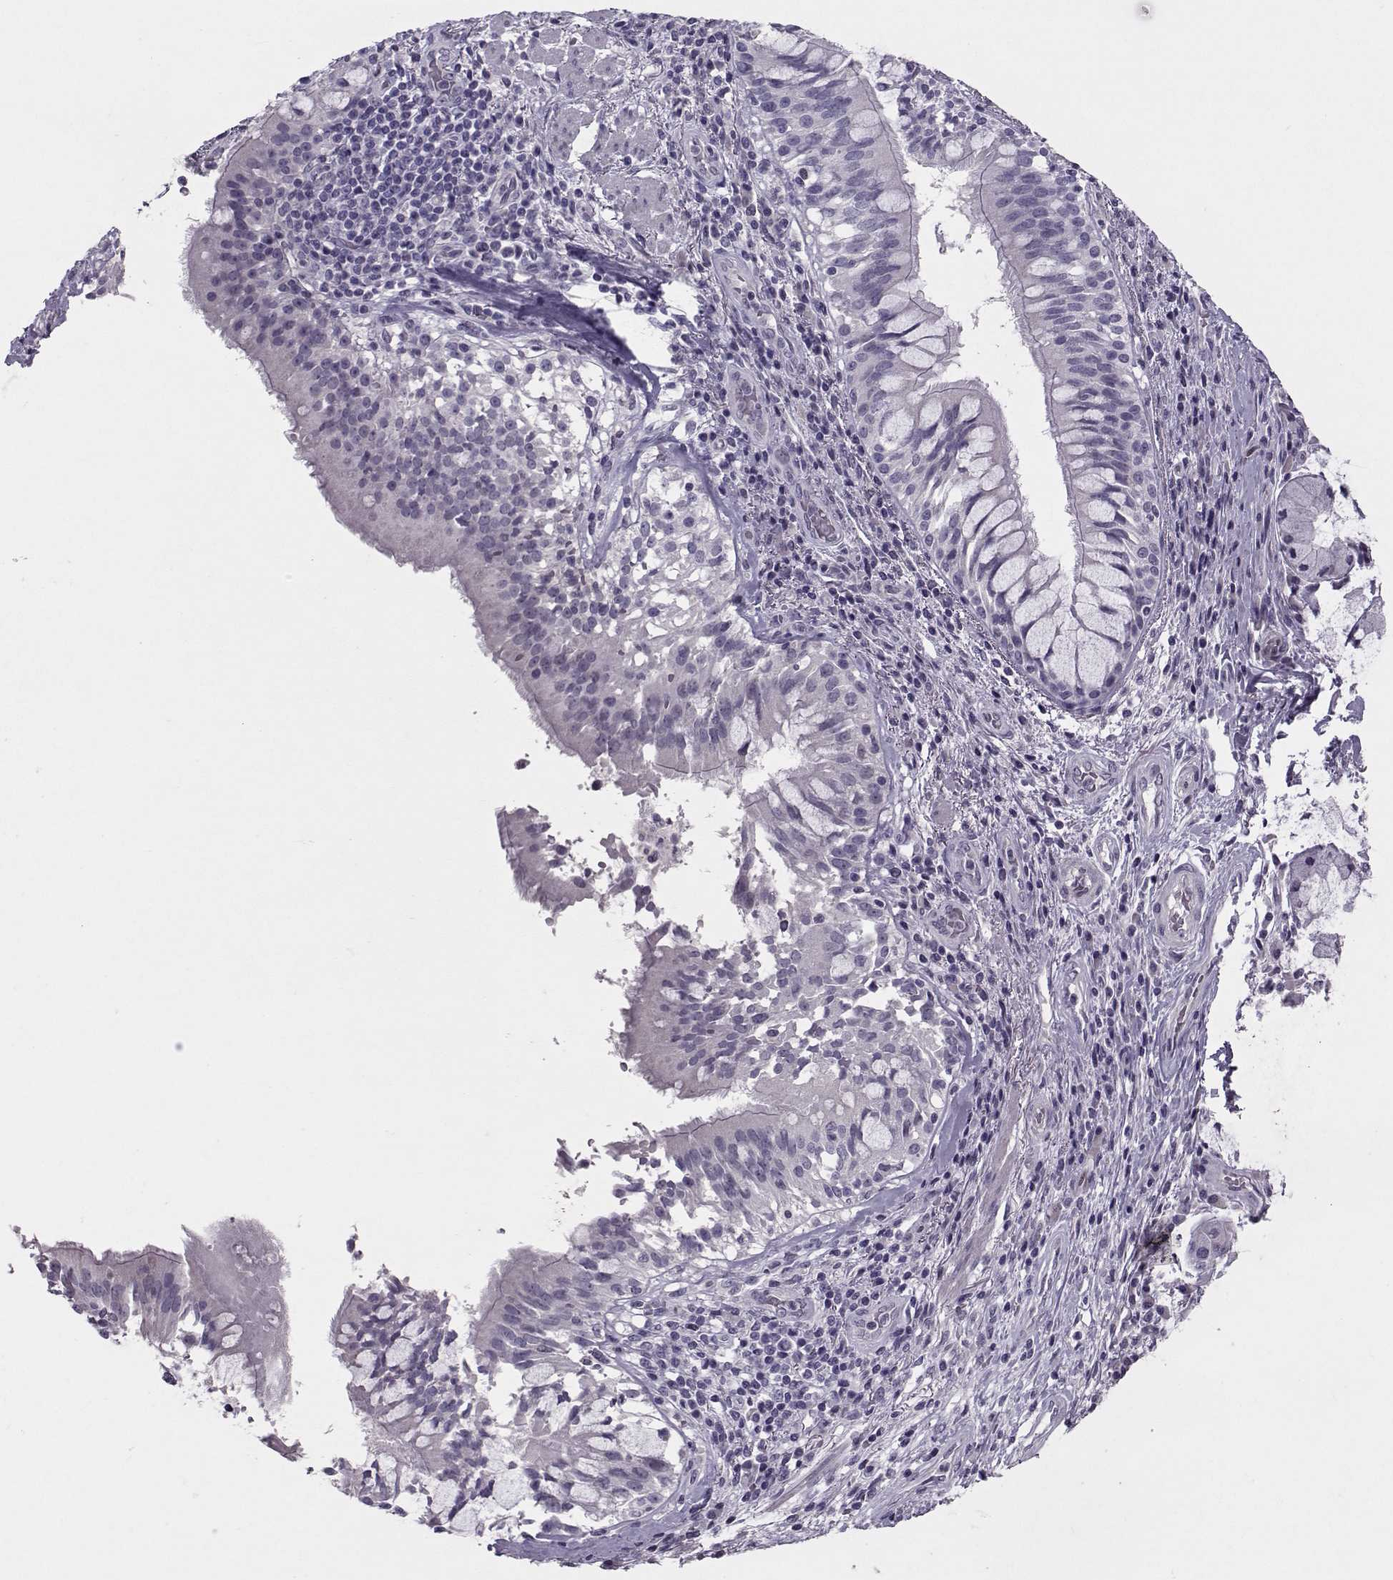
{"staining": {"intensity": "negative", "quantity": "none", "location": "none"}, "tissue": "lung cancer", "cell_type": "Tumor cells", "image_type": "cancer", "snomed": [{"axis": "morphology", "description": "Normal tissue, NOS"}, {"axis": "morphology", "description": "Squamous cell carcinoma, NOS"}, {"axis": "topography", "description": "Bronchus"}, {"axis": "topography", "description": "Lung"}], "caption": "Lung cancer stained for a protein using IHC demonstrates no staining tumor cells.", "gene": "ASRGL1", "patient": {"sex": "male", "age": 64}}